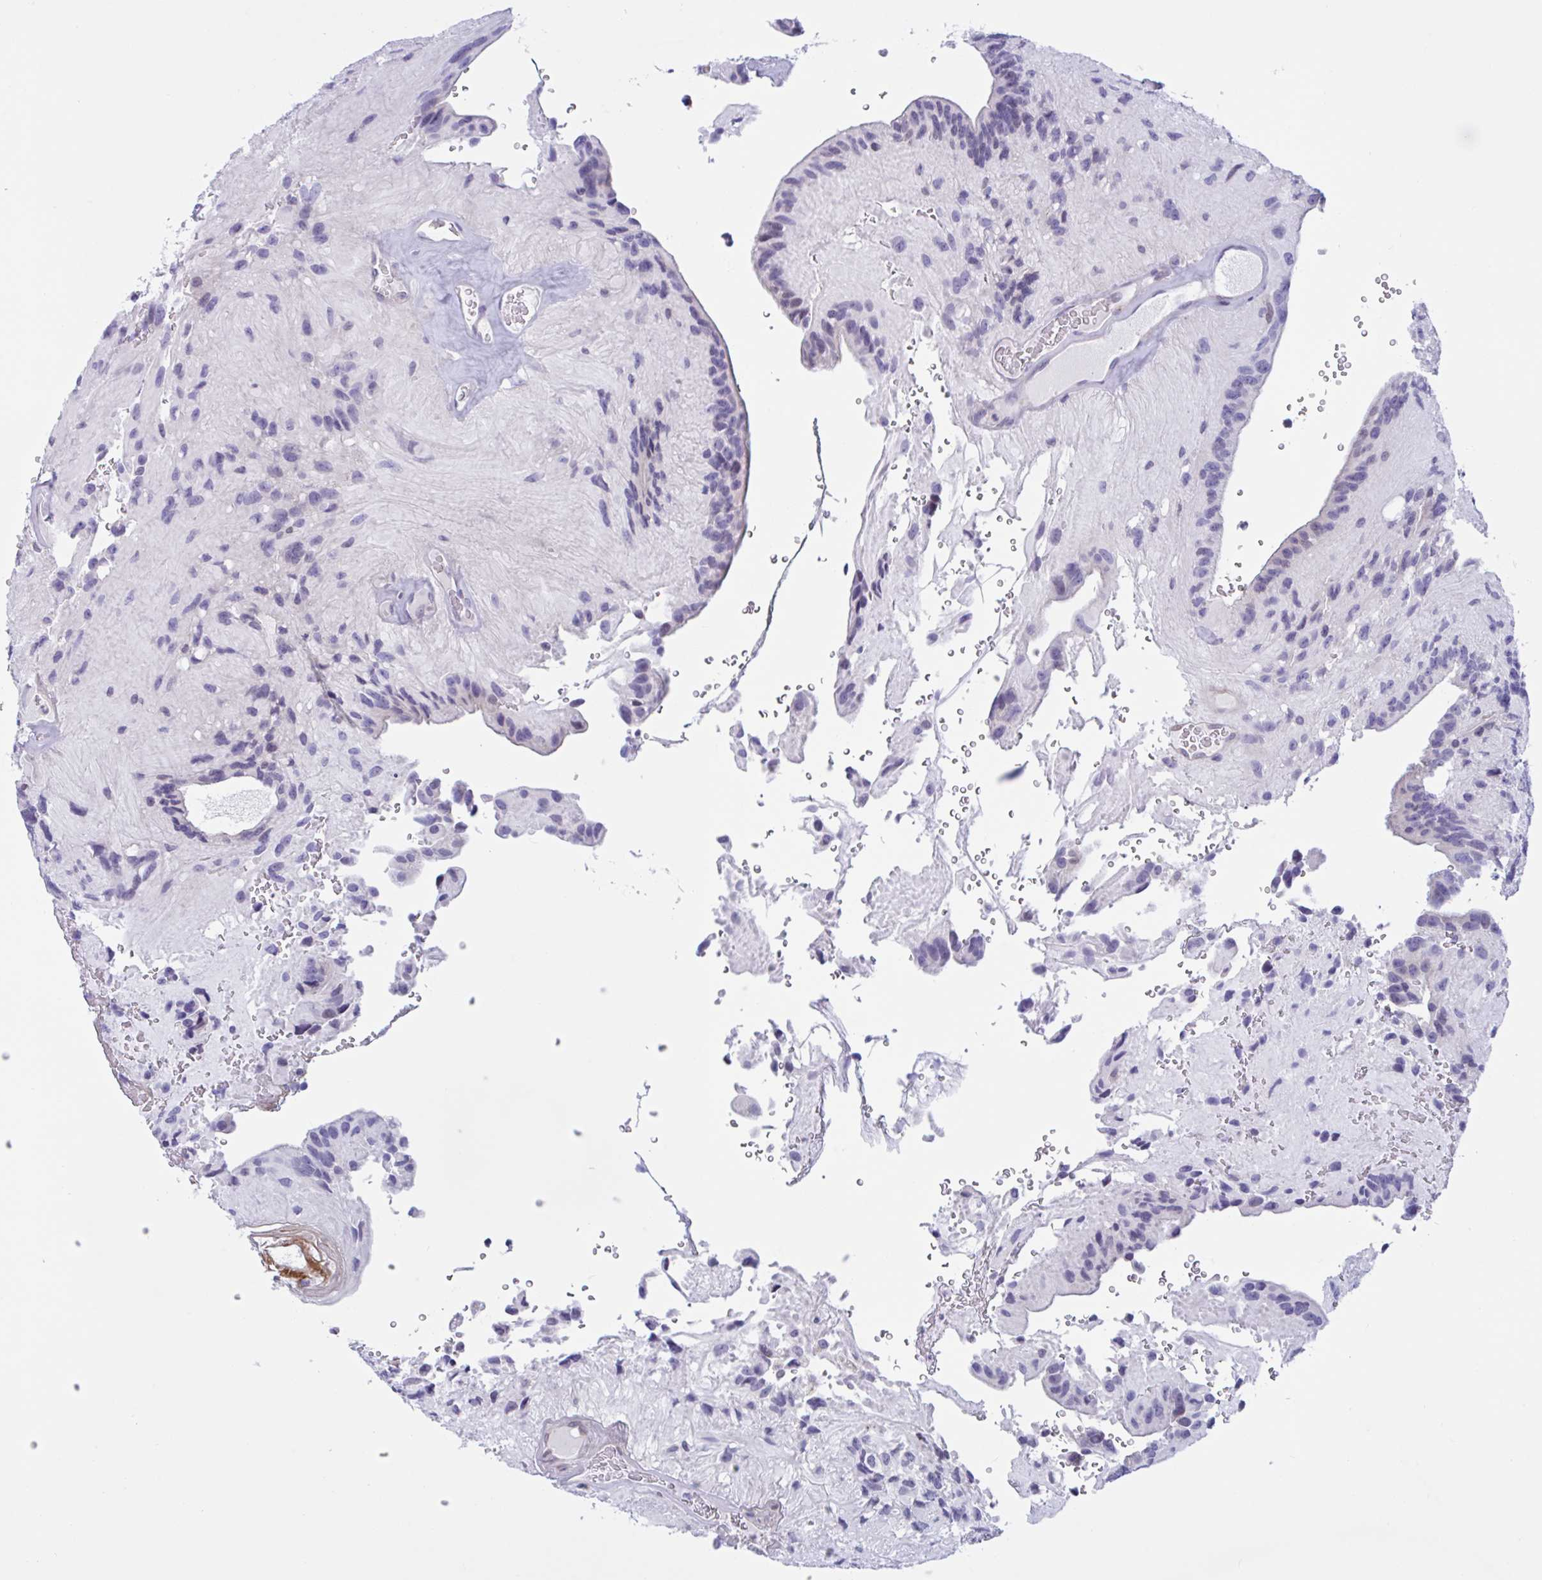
{"staining": {"intensity": "negative", "quantity": "none", "location": "none"}, "tissue": "glioma", "cell_type": "Tumor cells", "image_type": "cancer", "snomed": [{"axis": "morphology", "description": "Glioma, malignant, Low grade"}, {"axis": "topography", "description": "Brain"}], "caption": "Immunohistochemistry of human malignant glioma (low-grade) exhibits no expression in tumor cells.", "gene": "SNX11", "patient": {"sex": "male", "age": 31}}